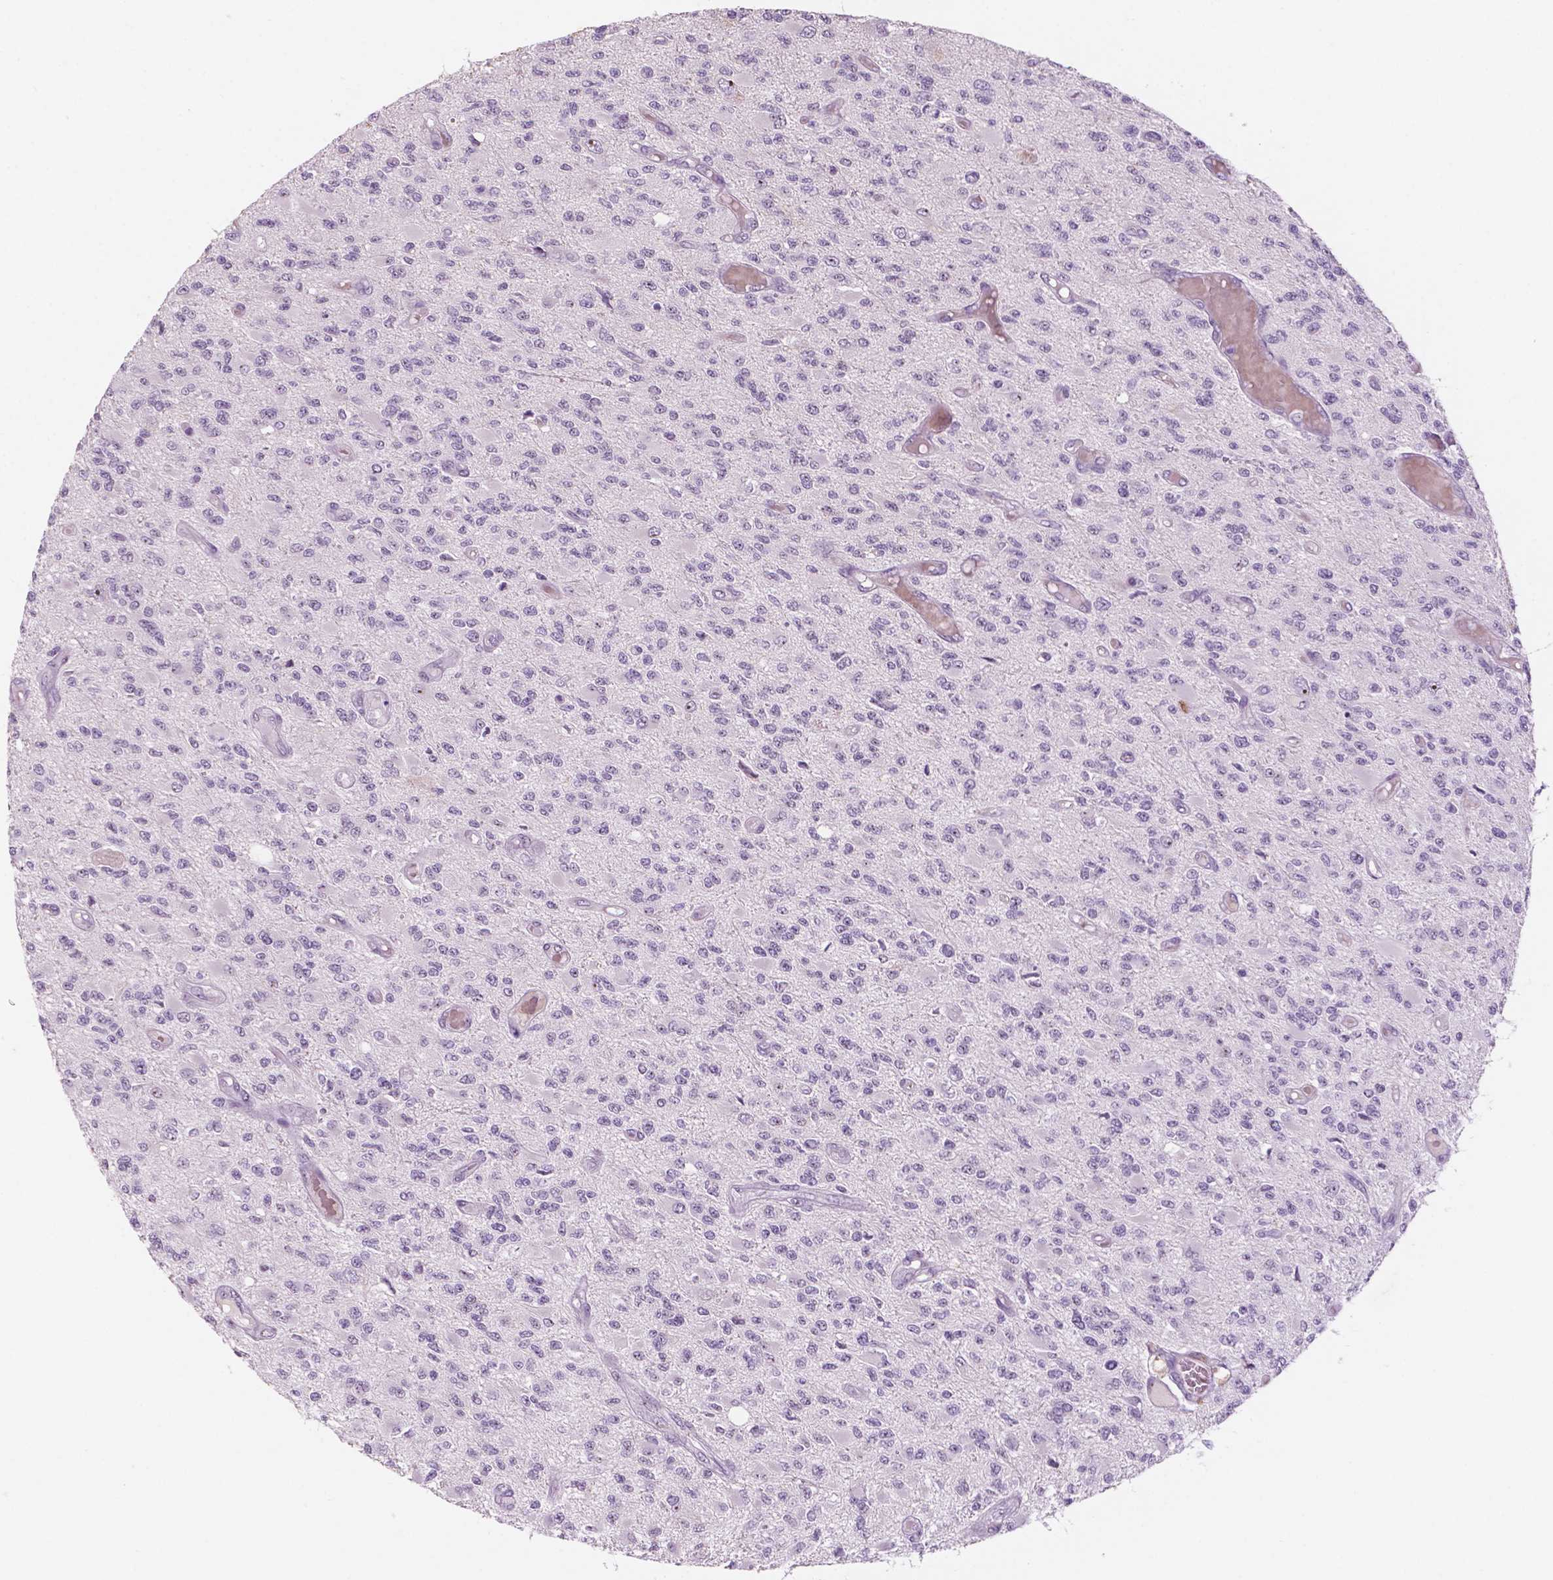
{"staining": {"intensity": "negative", "quantity": "none", "location": "none"}, "tissue": "glioma", "cell_type": "Tumor cells", "image_type": "cancer", "snomed": [{"axis": "morphology", "description": "Glioma, malignant, High grade"}, {"axis": "topography", "description": "Brain"}], "caption": "IHC of glioma exhibits no positivity in tumor cells.", "gene": "ZNF853", "patient": {"sex": "female", "age": 63}}